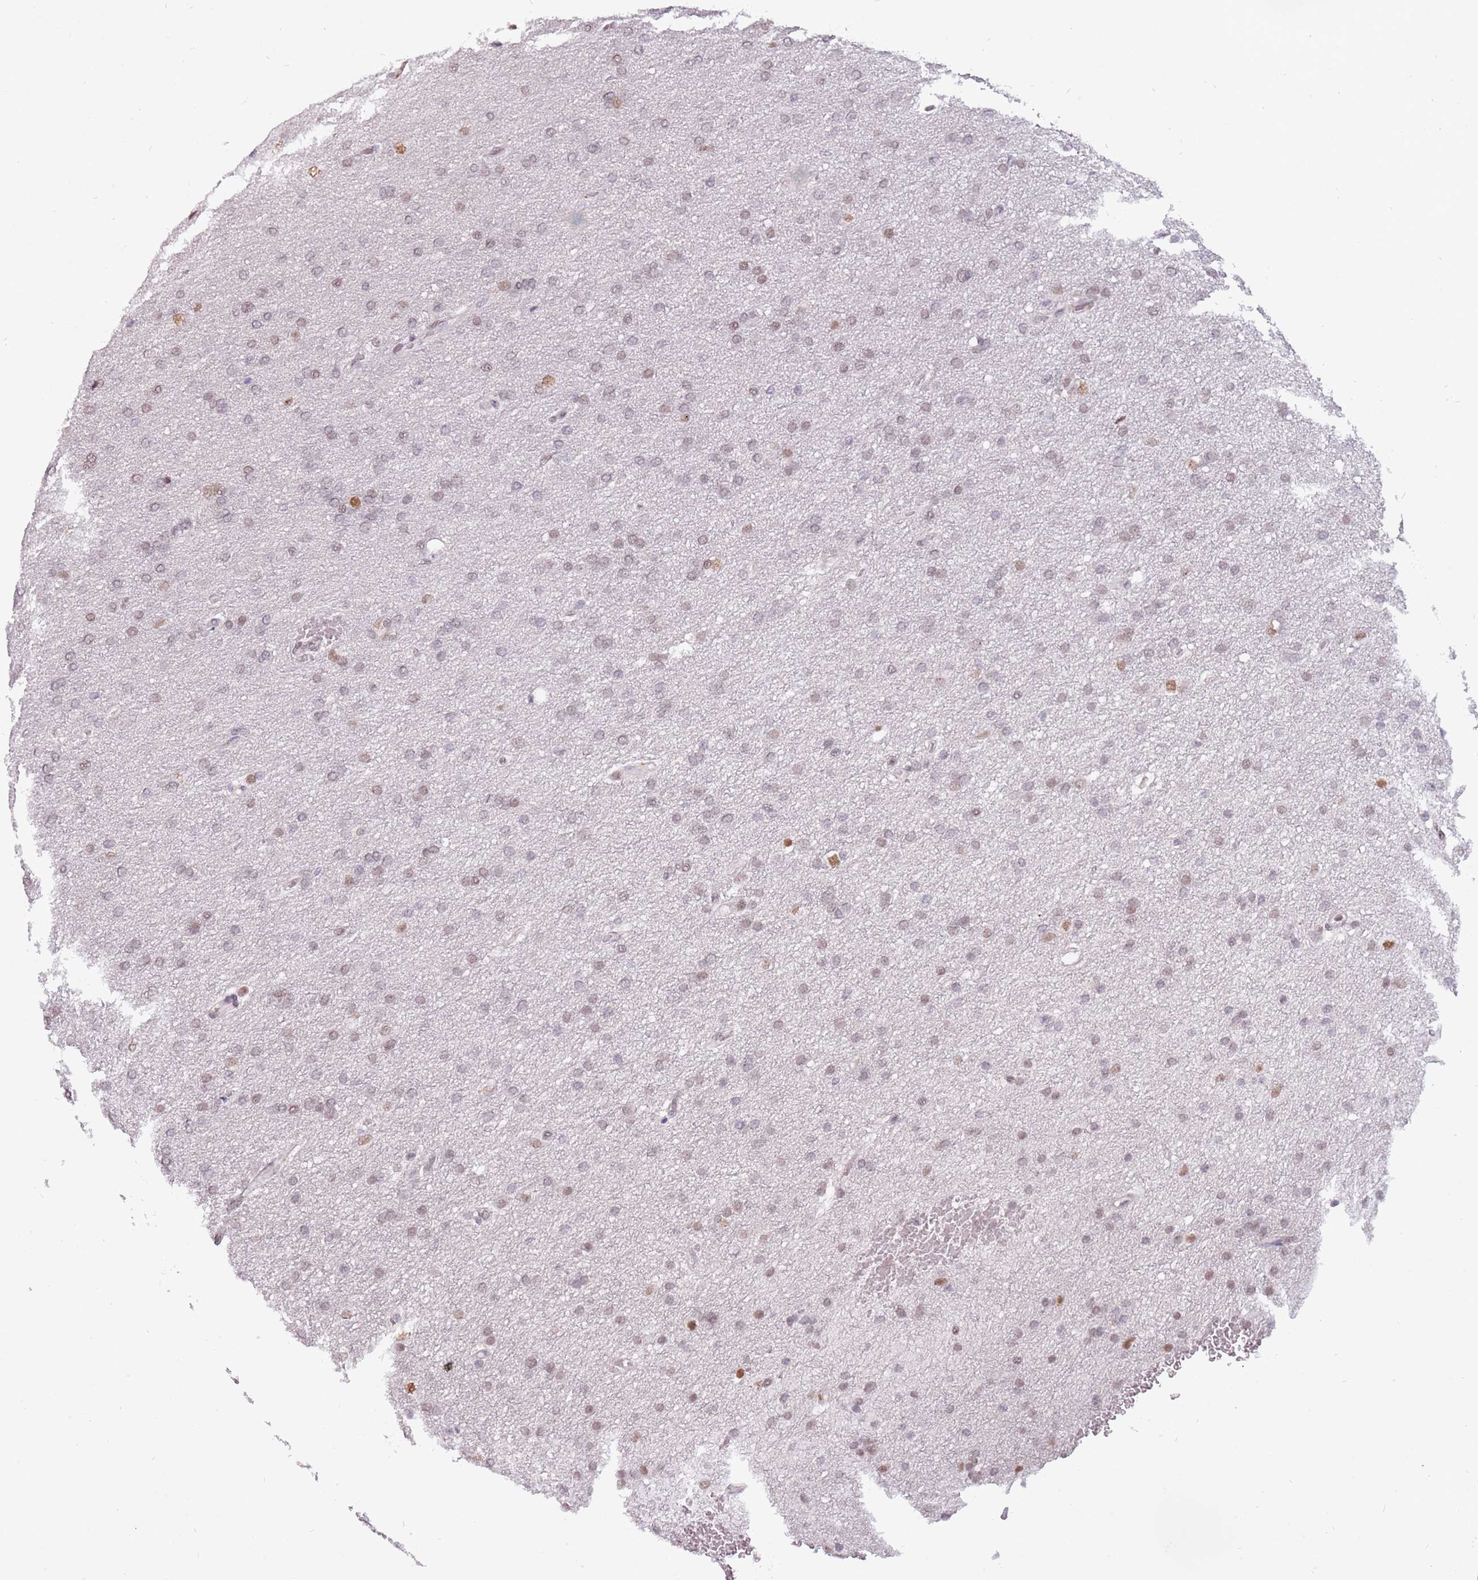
{"staining": {"intensity": "moderate", "quantity": "25%-75%", "location": "nuclear"}, "tissue": "glioma", "cell_type": "Tumor cells", "image_type": "cancer", "snomed": [{"axis": "morphology", "description": "Glioma, malignant, High grade"}, {"axis": "topography", "description": "Cerebral cortex"}], "caption": "Immunohistochemistry (IHC) image of neoplastic tissue: human malignant glioma (high-grade) stained using immunohistochemistry (IHC) displays medium levels of moderate protein expression localized specifically in the nuclear of tumor cells, appearing as a nuclear brown color.", "gene": "BARD1", "patient": {"sex": "female", "age": 36}}